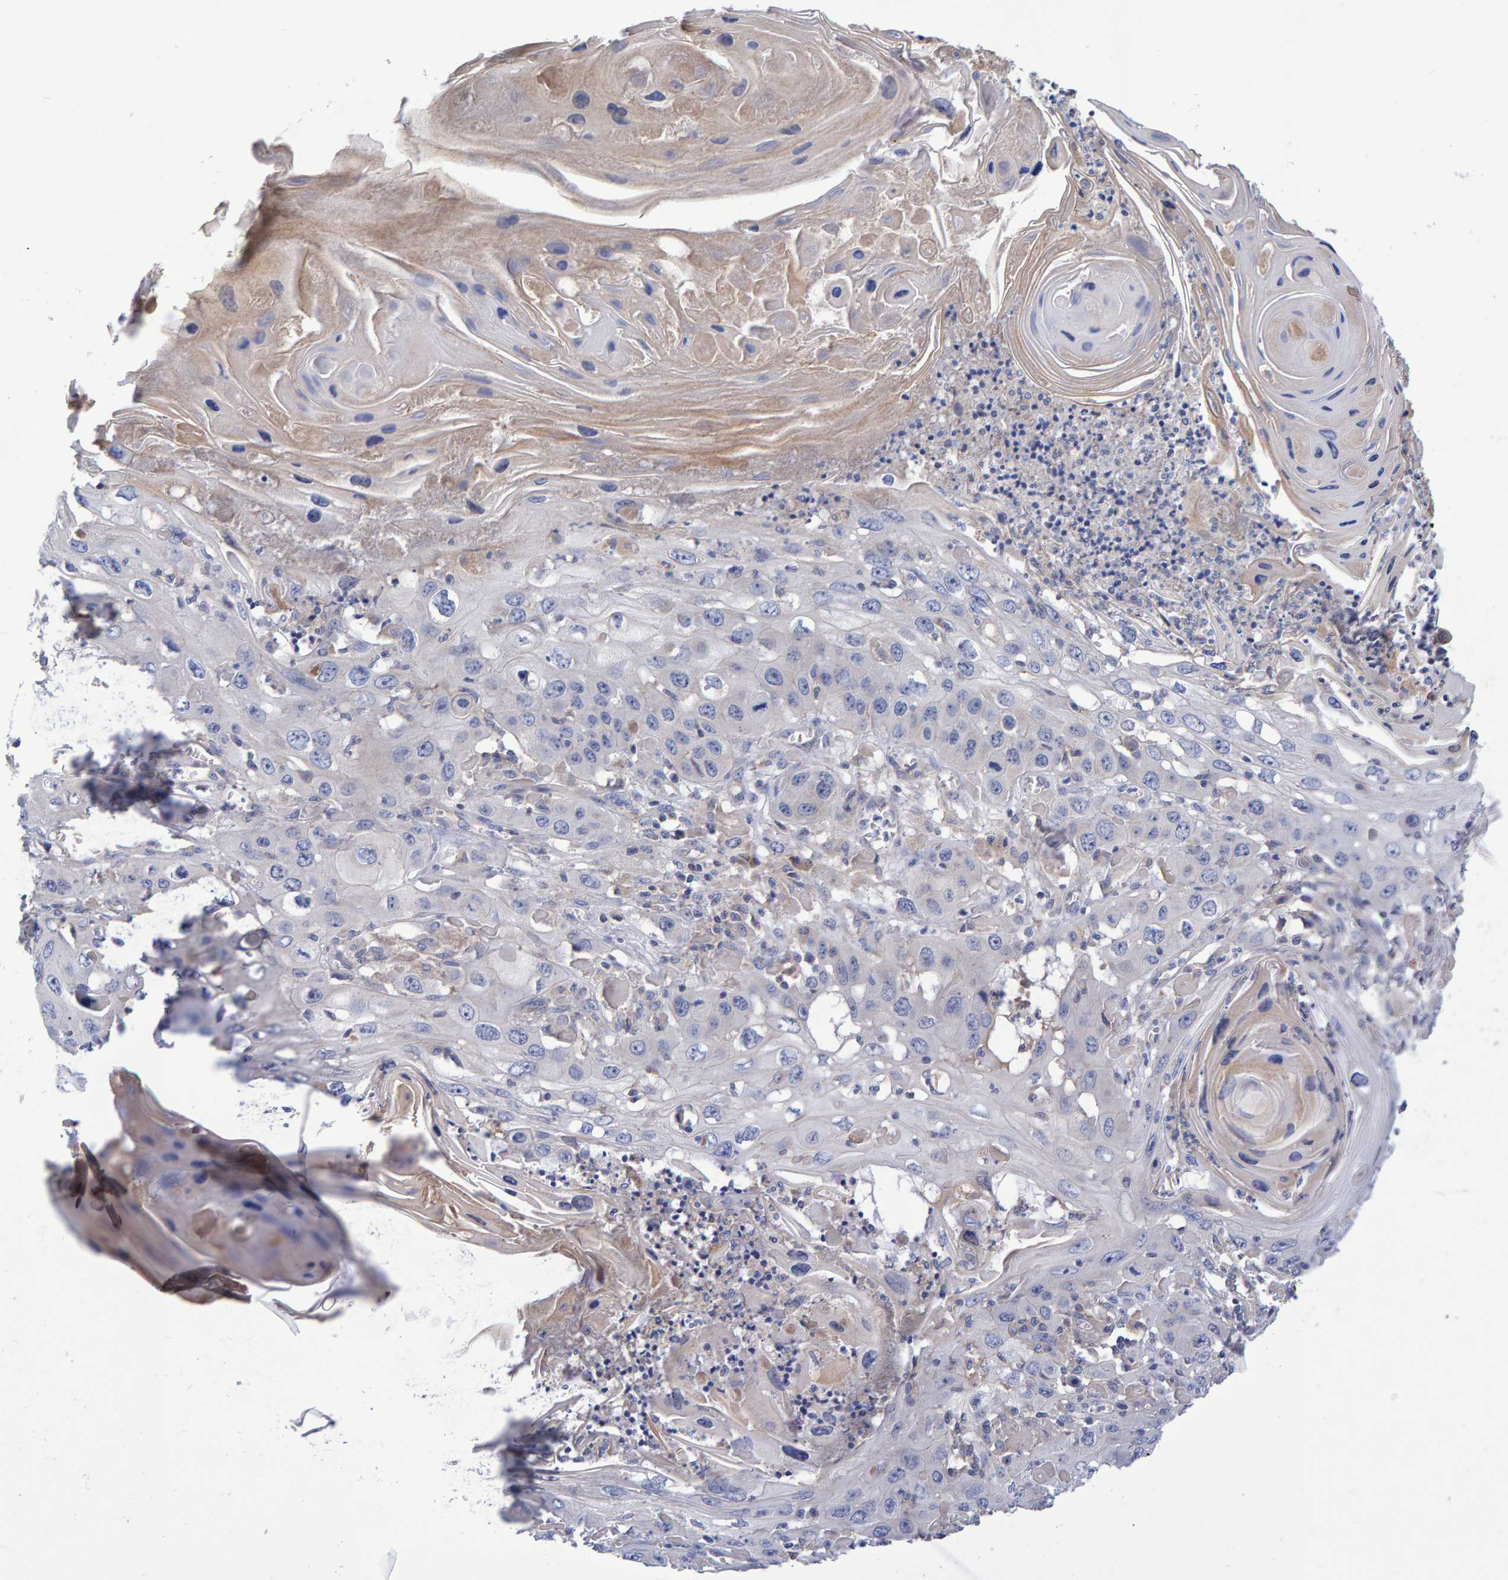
{"staining": {"intensity": "negative", "quantity": "none", "location": "none"}, "tissue": "skin cancer", "cell_type": "Tumor cells", "image_type": "cancer", "snomed": [{"axis": "morphology", "description": "Squamous cell carcinoma, NOS"}, {"axis": "topography", "description": "Skin"}], "caption": "This is an immunohistochemistry (IHC) image of human skin cancer. There is no positivity in tumor cells.", "gene": "EFR3A", "patient": {"sex": "male", "age": 55}}